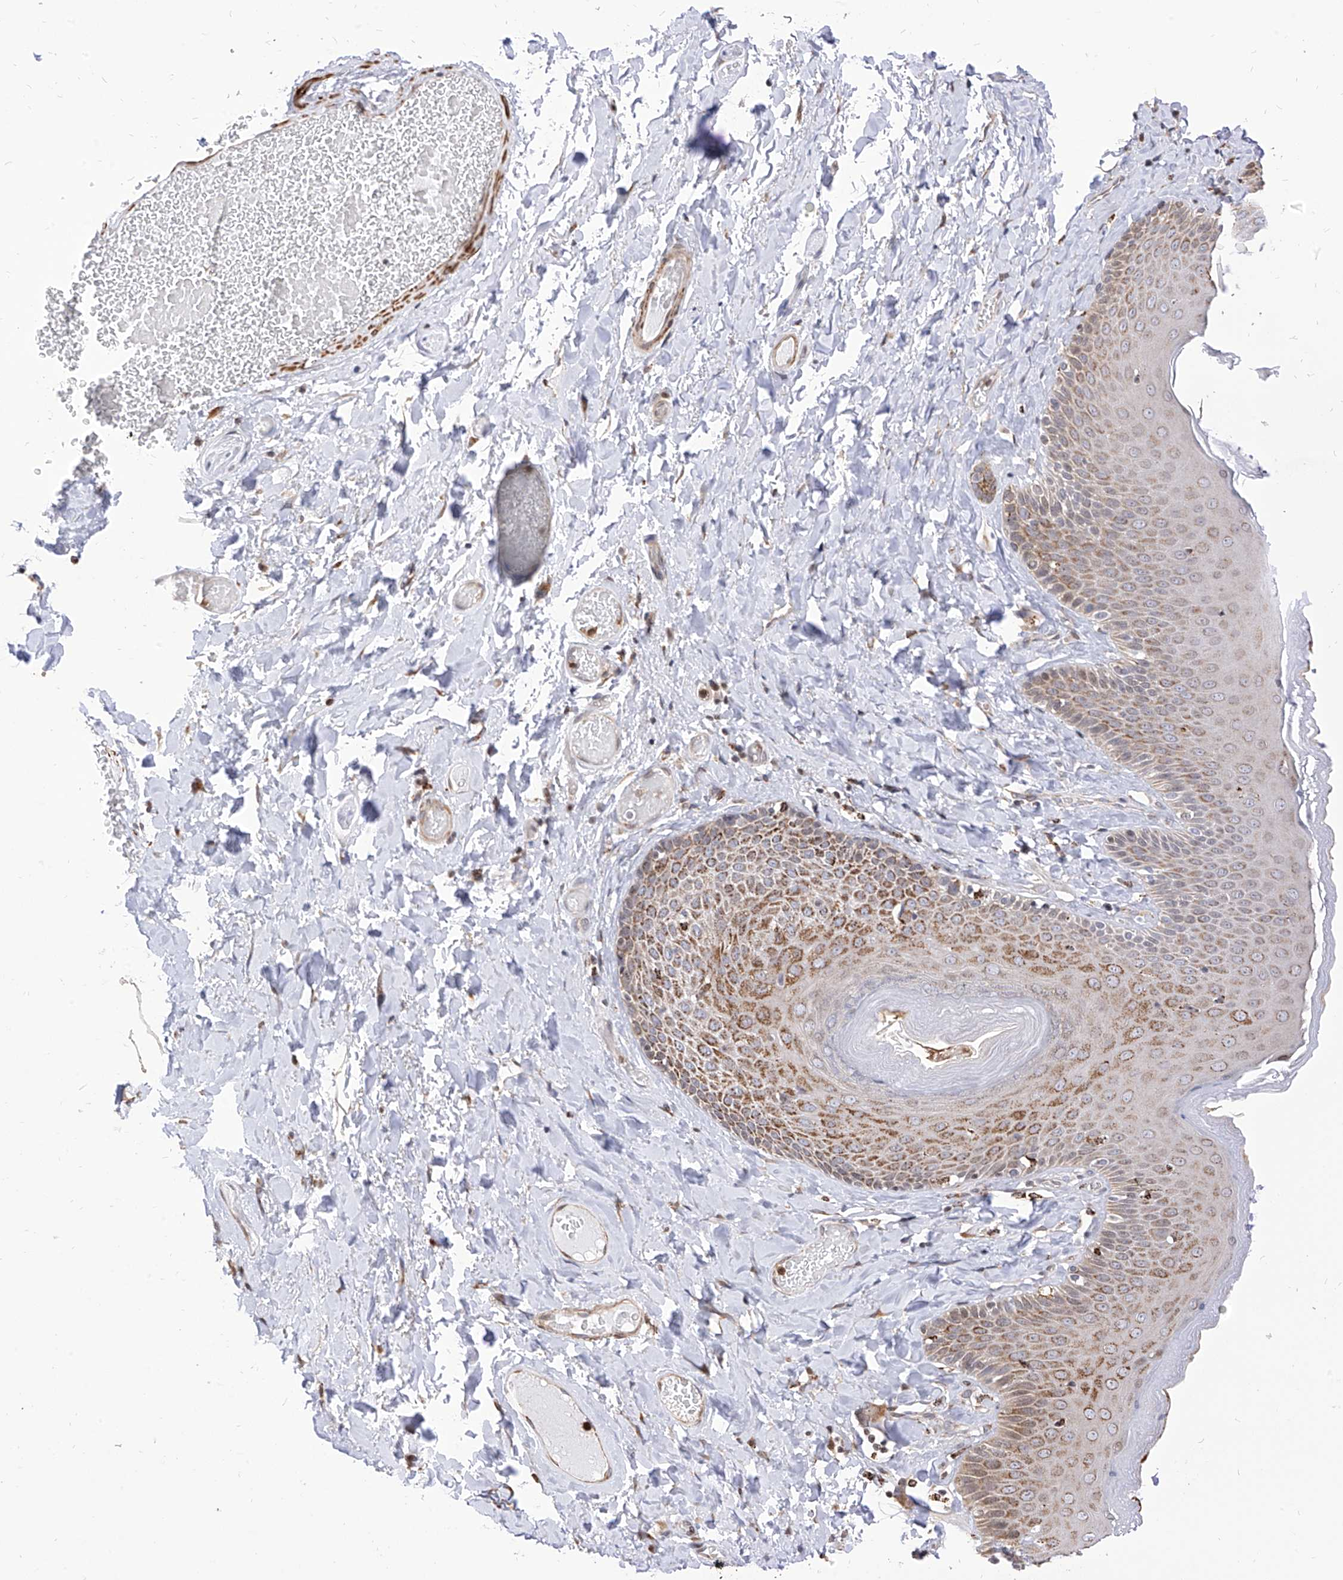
{"staining": {"intensity": "moderate", "quantity": ">75%", "location": "cytoplasmic/membranous"}, "tissue": "skin", "cell_type": "Epidermal cells", "image_type": "normal", "snomed": [{"axis": "morphology", "description": "Normal tissue, NOS"}, {"axis": "topography", "description": "Anal"}], "caption": "Epidermal cells display moderate cytoplasmic/membranous staining in about >75% of cells in normal skin.", "gene": "TTLL8", "patient": {"sex": "male", "age": 69}}